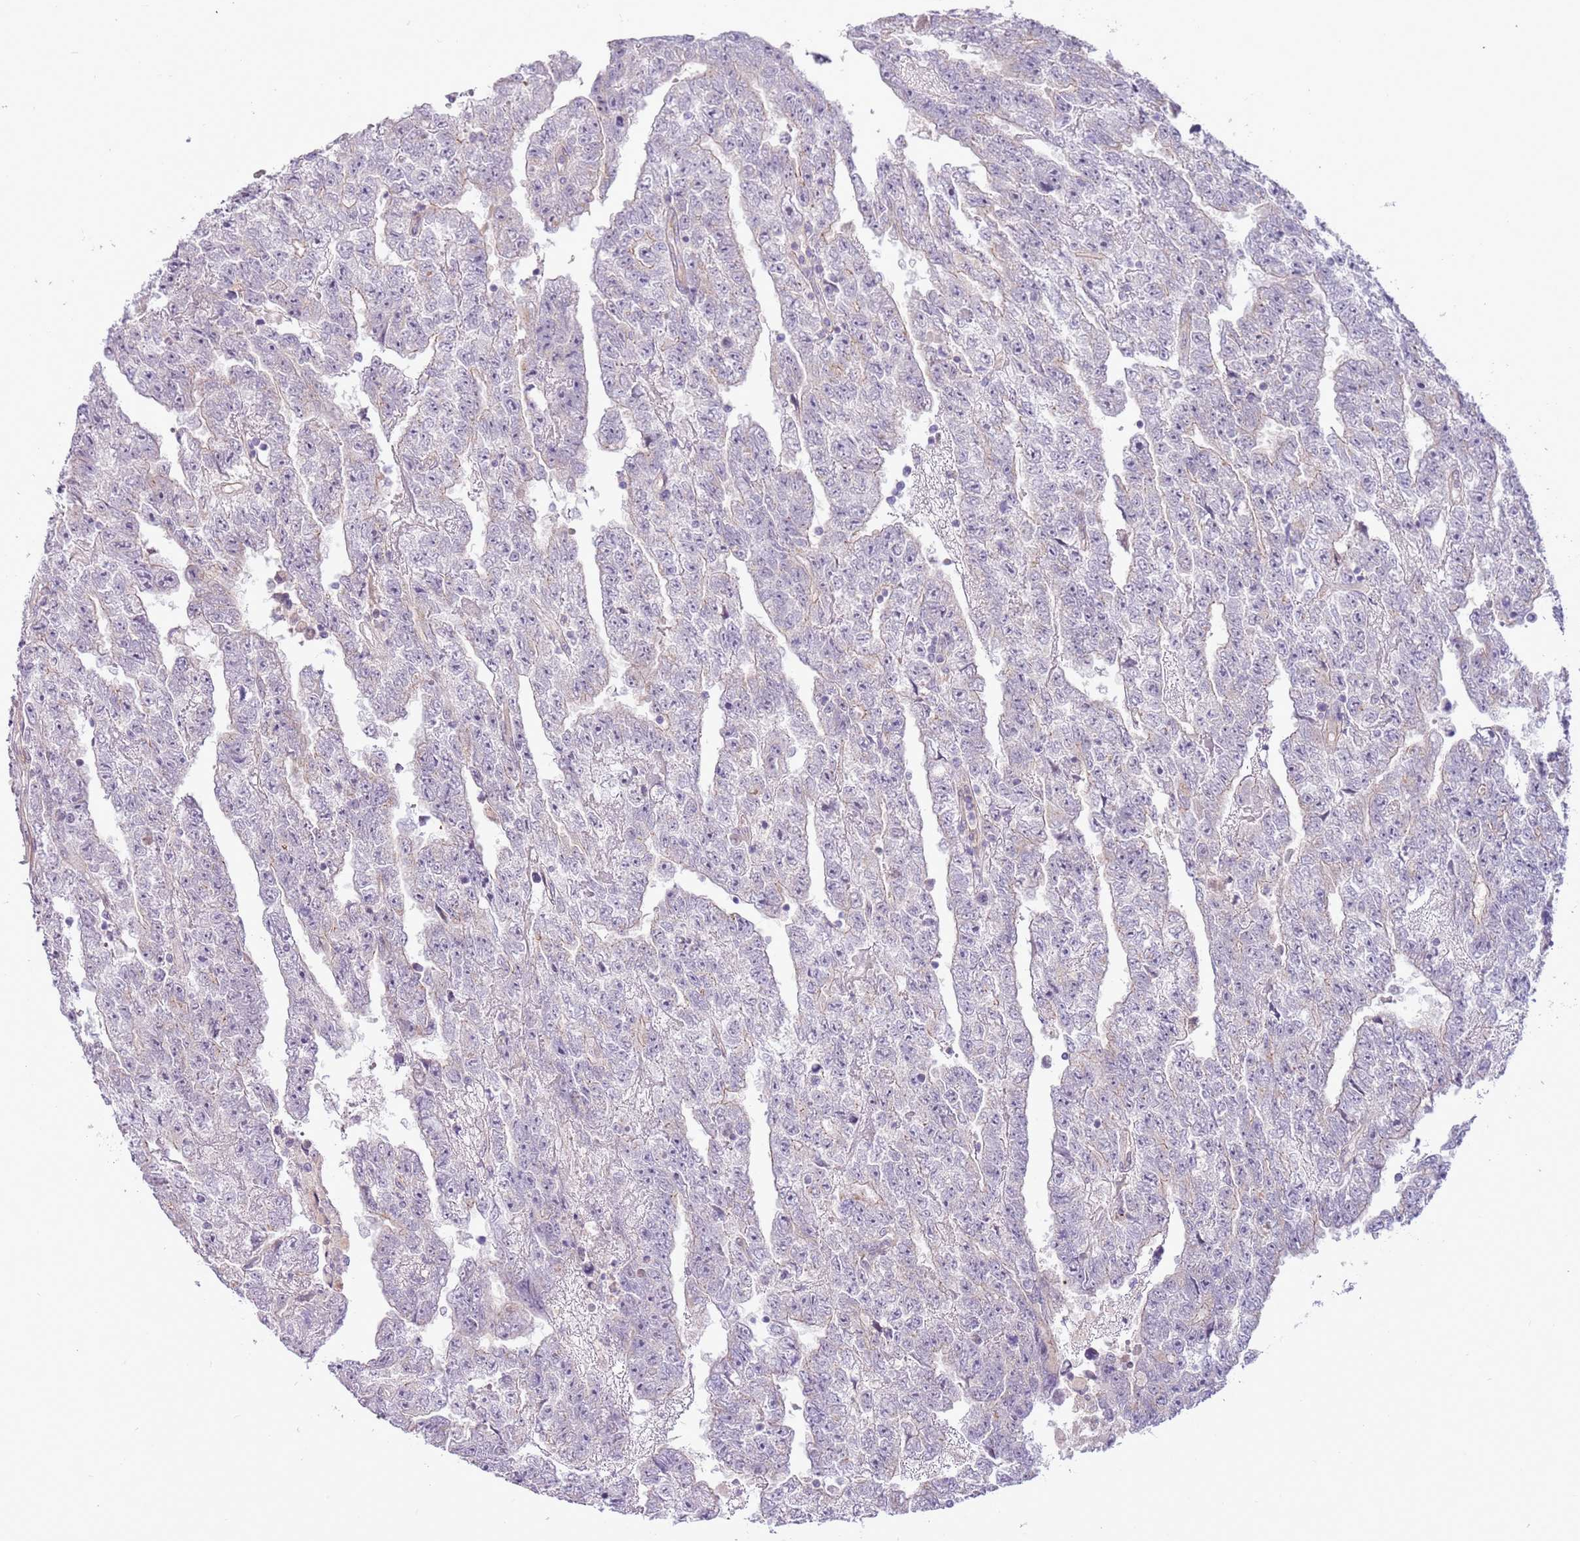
{"staining": {"intensity": "negative", "quantity": "none", "location": "none"}, "tissue": "testis cancer", "cell_type": "Tumor cells", "image_type": "cancer", "snomed": [{"axis": "morphology", "description": "Carcinoma, Embryonal, NOS"}, {"axis": "topography", "description": "Testis"}], "caption": "Testis embryonal carcinoma was stained to show a protein in brown. There is no significant expression in tumor cells. (Stains: DAB immunohistochemistry (IHC) with hematoxylin counter stain, Microscopy: brightfield microscopy at high magnification).", "gene": "MRO", "patient": {"sex": "male", "age": 25}}